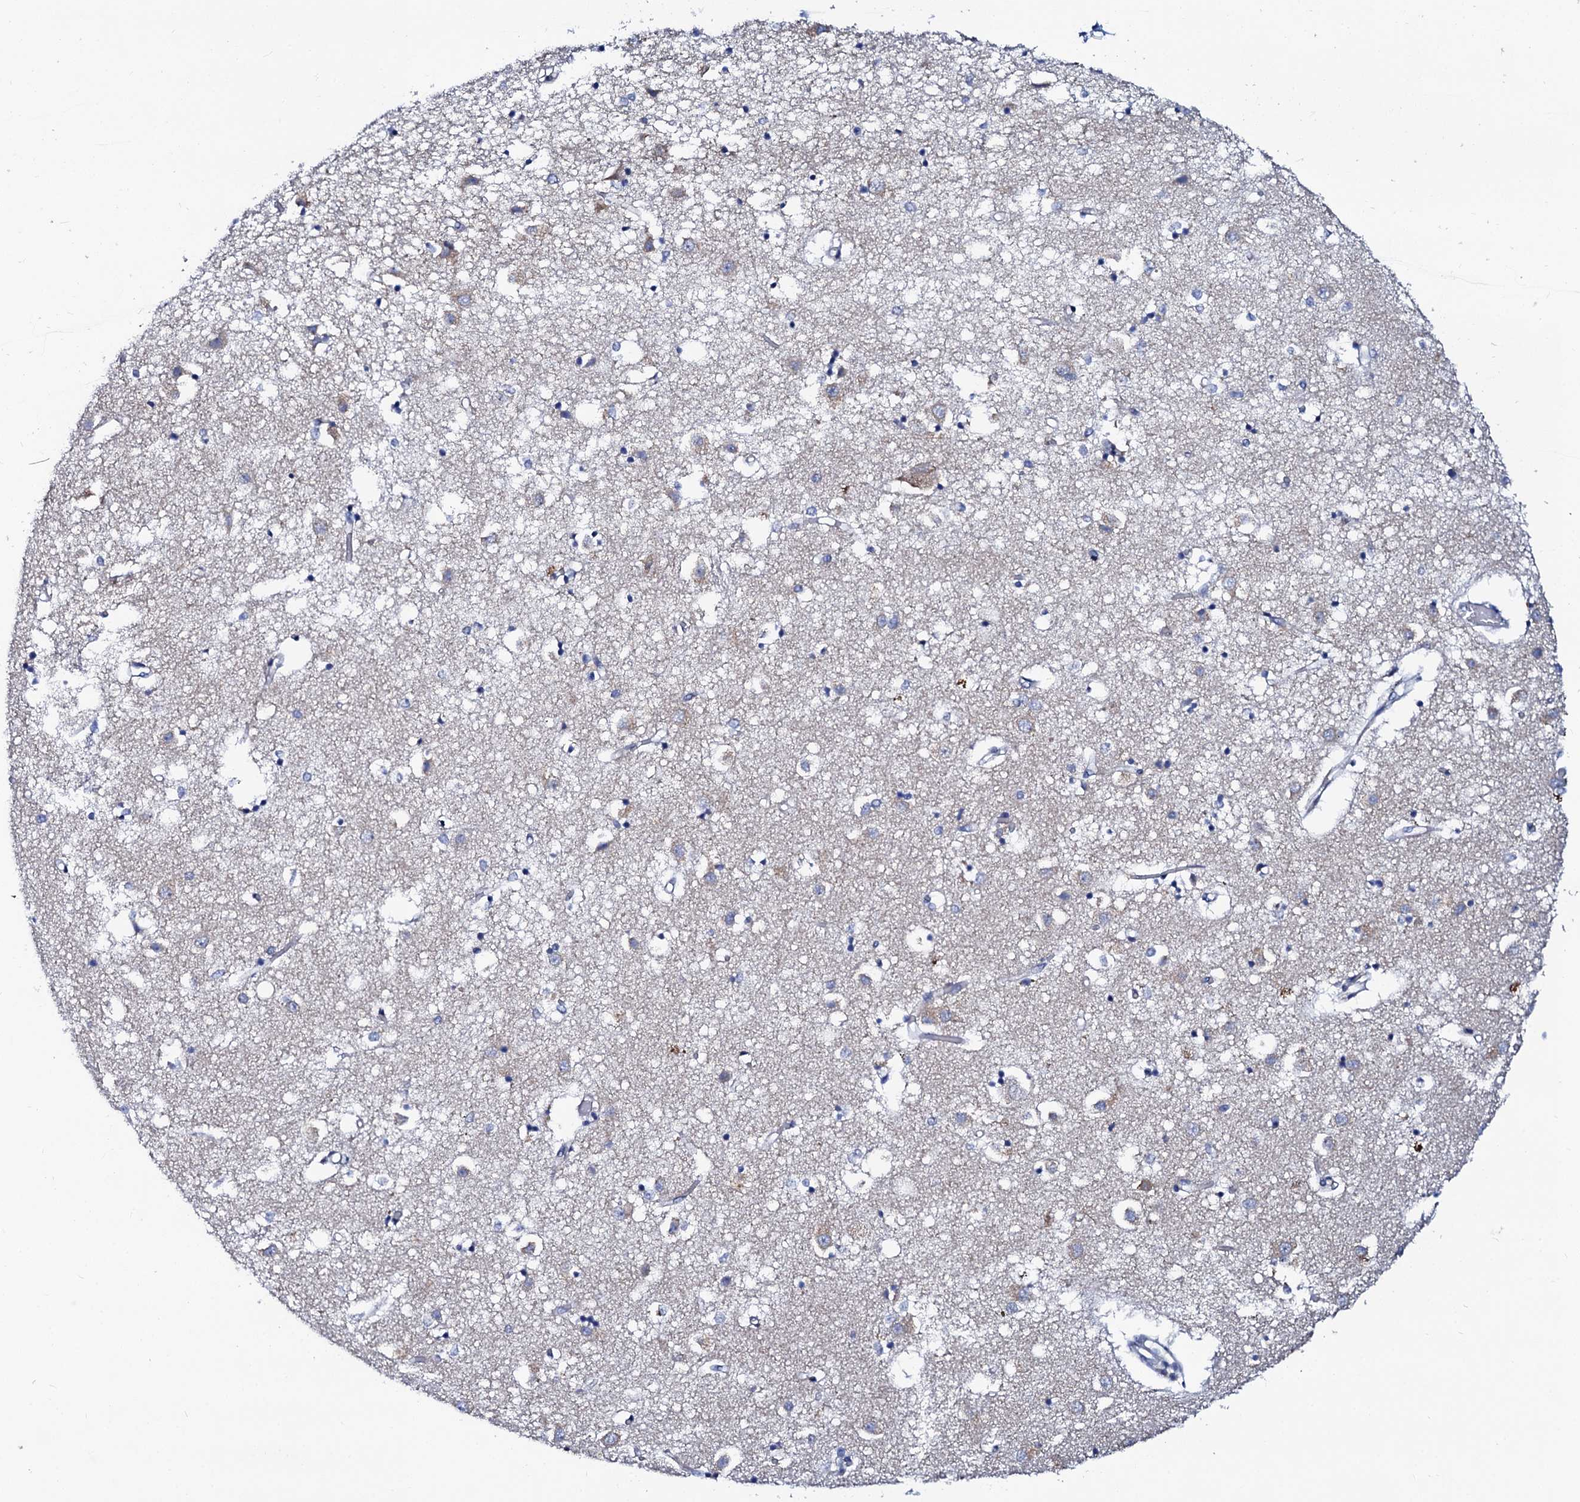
{"staining": {"intensity": "negative", "quantity": "none", "location": "none"}, "tissue": "caudate", "cell_type": "Glial cells", "image_type": "normal", "snomed": [{"axis": "morphology", "description": "Normal tissue, NOS"}, {"axis": "topography", "description": "Lateral ventricle wall"}], "caption": "Photomicrograph shows no protein staining in glial cells of unremarkable caudate.", "gene": "SLC37A4", "patient": {"sex": "male", "age": 70}}